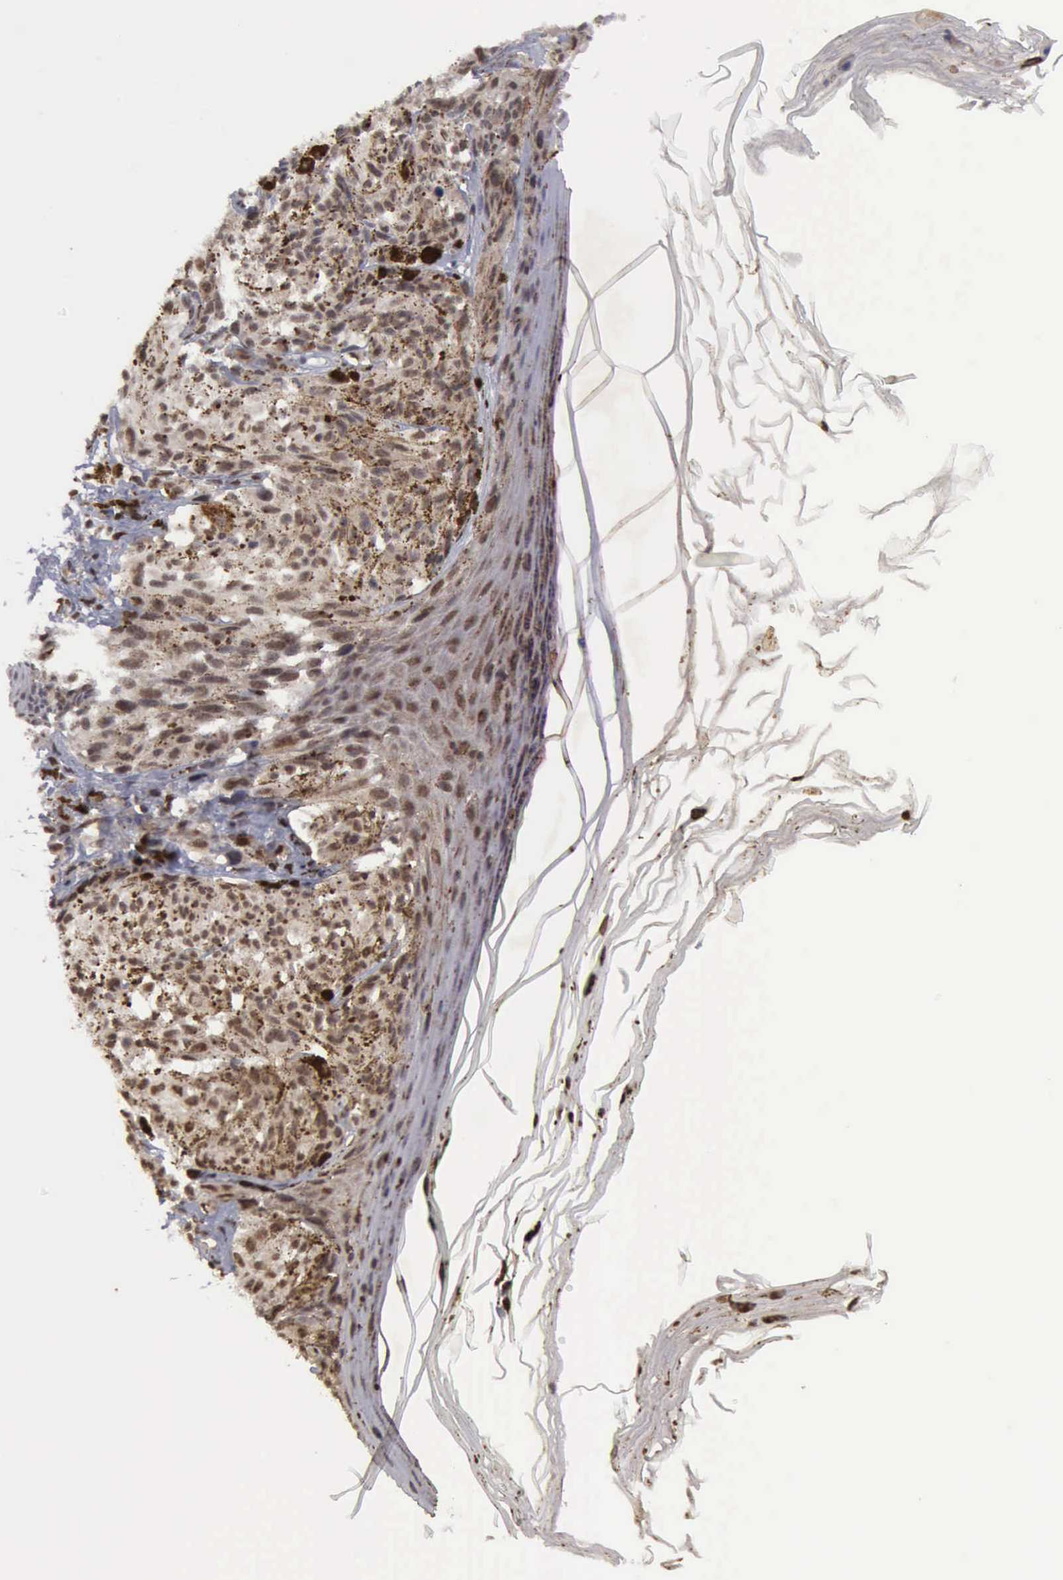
{"staining": {"intensity": "moderate", "quantity": ">75%", "location": "cytoplasmic/membranous"}, "tissue": "melanoma", "cell_type": "Tumor cells", "image_type": "cancer", "snomed": [{"axis": "morphology", "description": "Malignant melanoma, NOS"}, {"axis": "topography", "description": "Skin"}], "caption": "Melanoma tissue shows moderate cytoplasmic/membranous positivity in about >75% of tumor cells", "gene": "CDKN2A", "patient": {"sex": "female", "age": 72}}